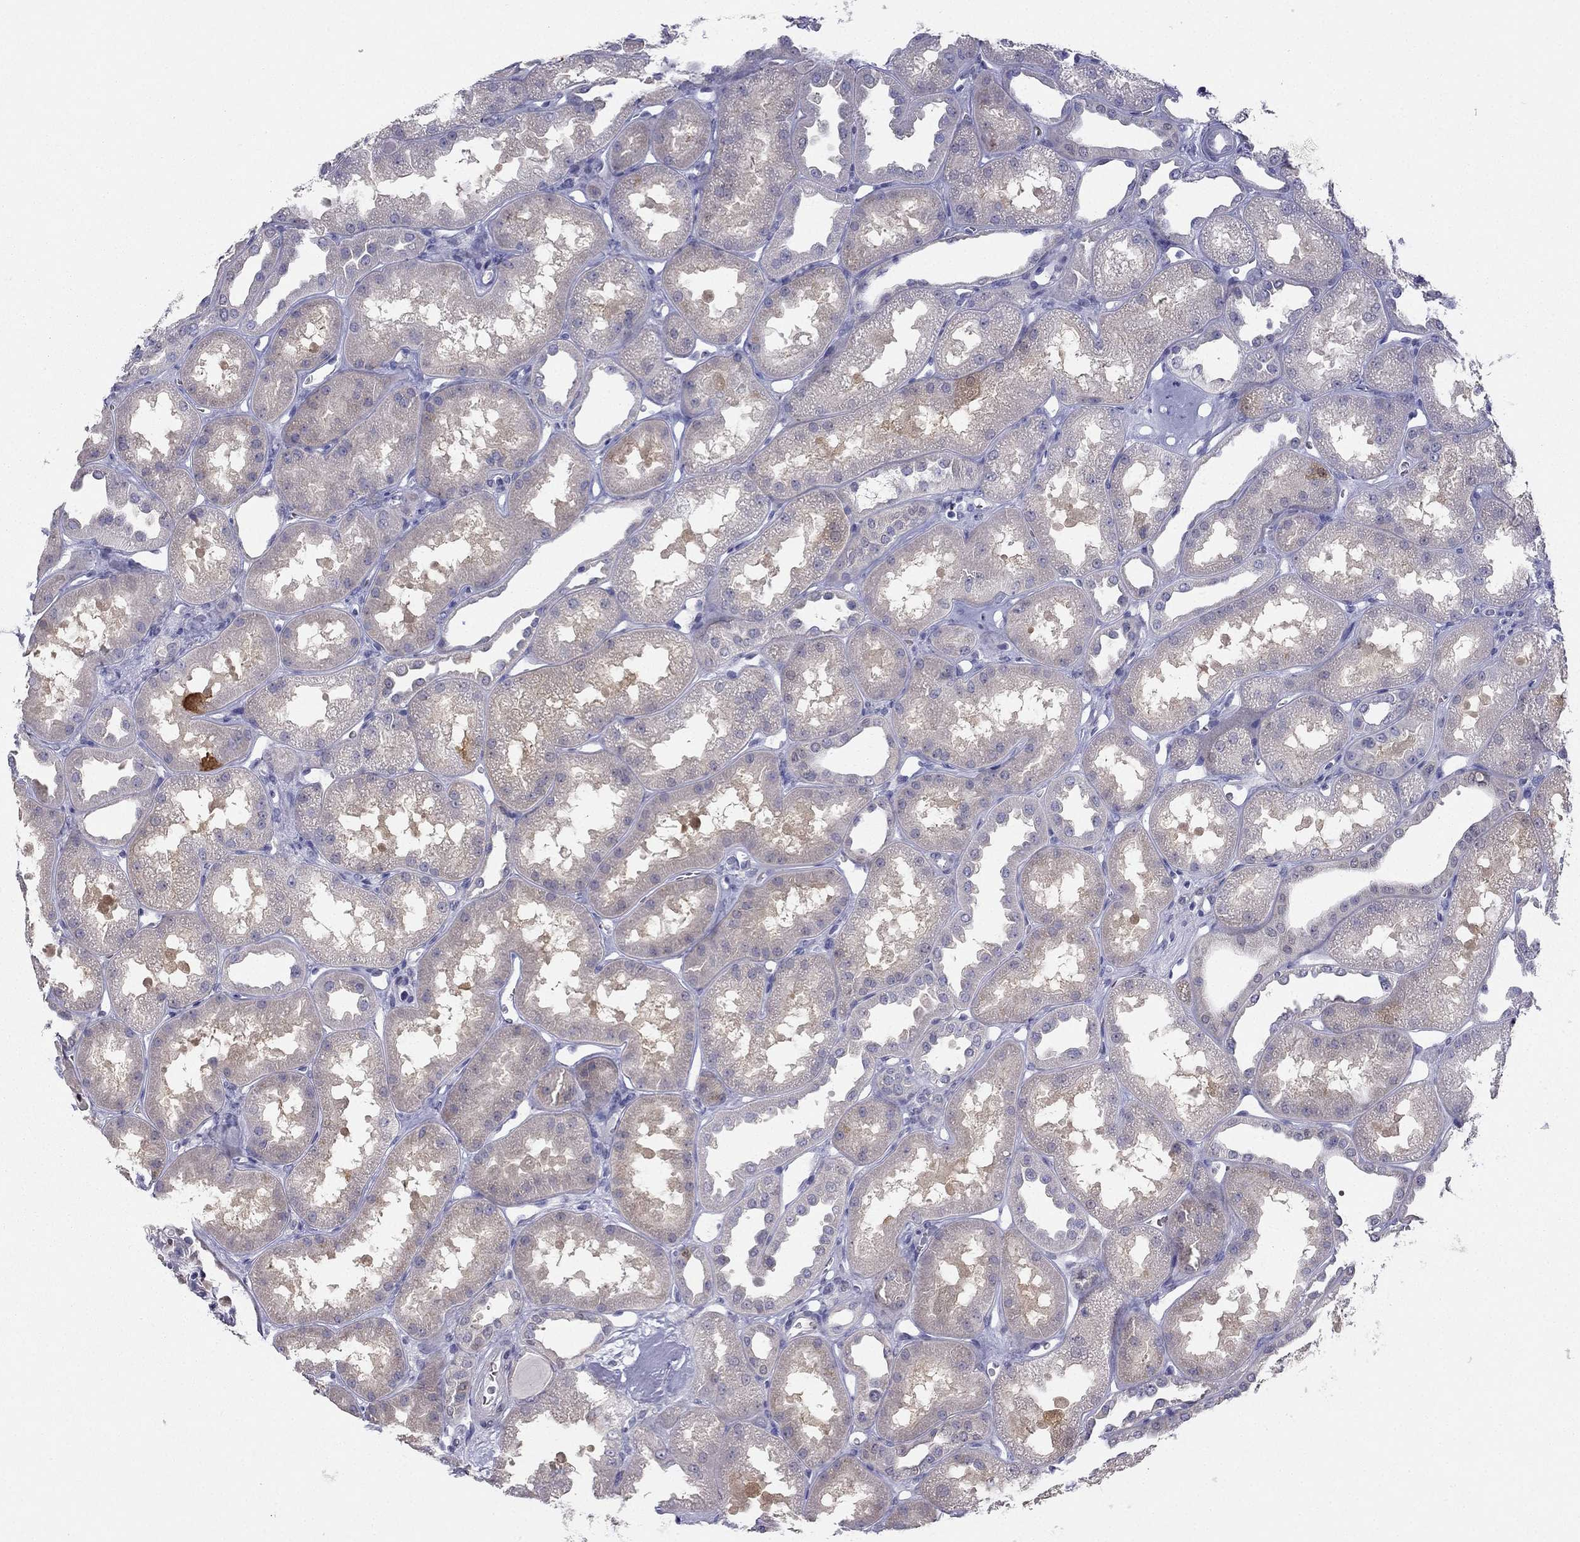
{"staining": {"intensity": "negative", "quantity": "none", "location": "none"}, "tissue": "kidney", "cell_type": "Cells in glomeruli", "image_type": "normal", "snomed": [{"axis": "morphology", "description": "Normal tissue, NOS"}, {"axis": "topography", "description": "Kidney"}], "caption": "This is a histopathology image of immunohistochemistry staining of normal kidney, which shows no positivity in cells in glomeruli.", "gene": "RSPH14", "patient": {"sex": "male", "age": 61}}